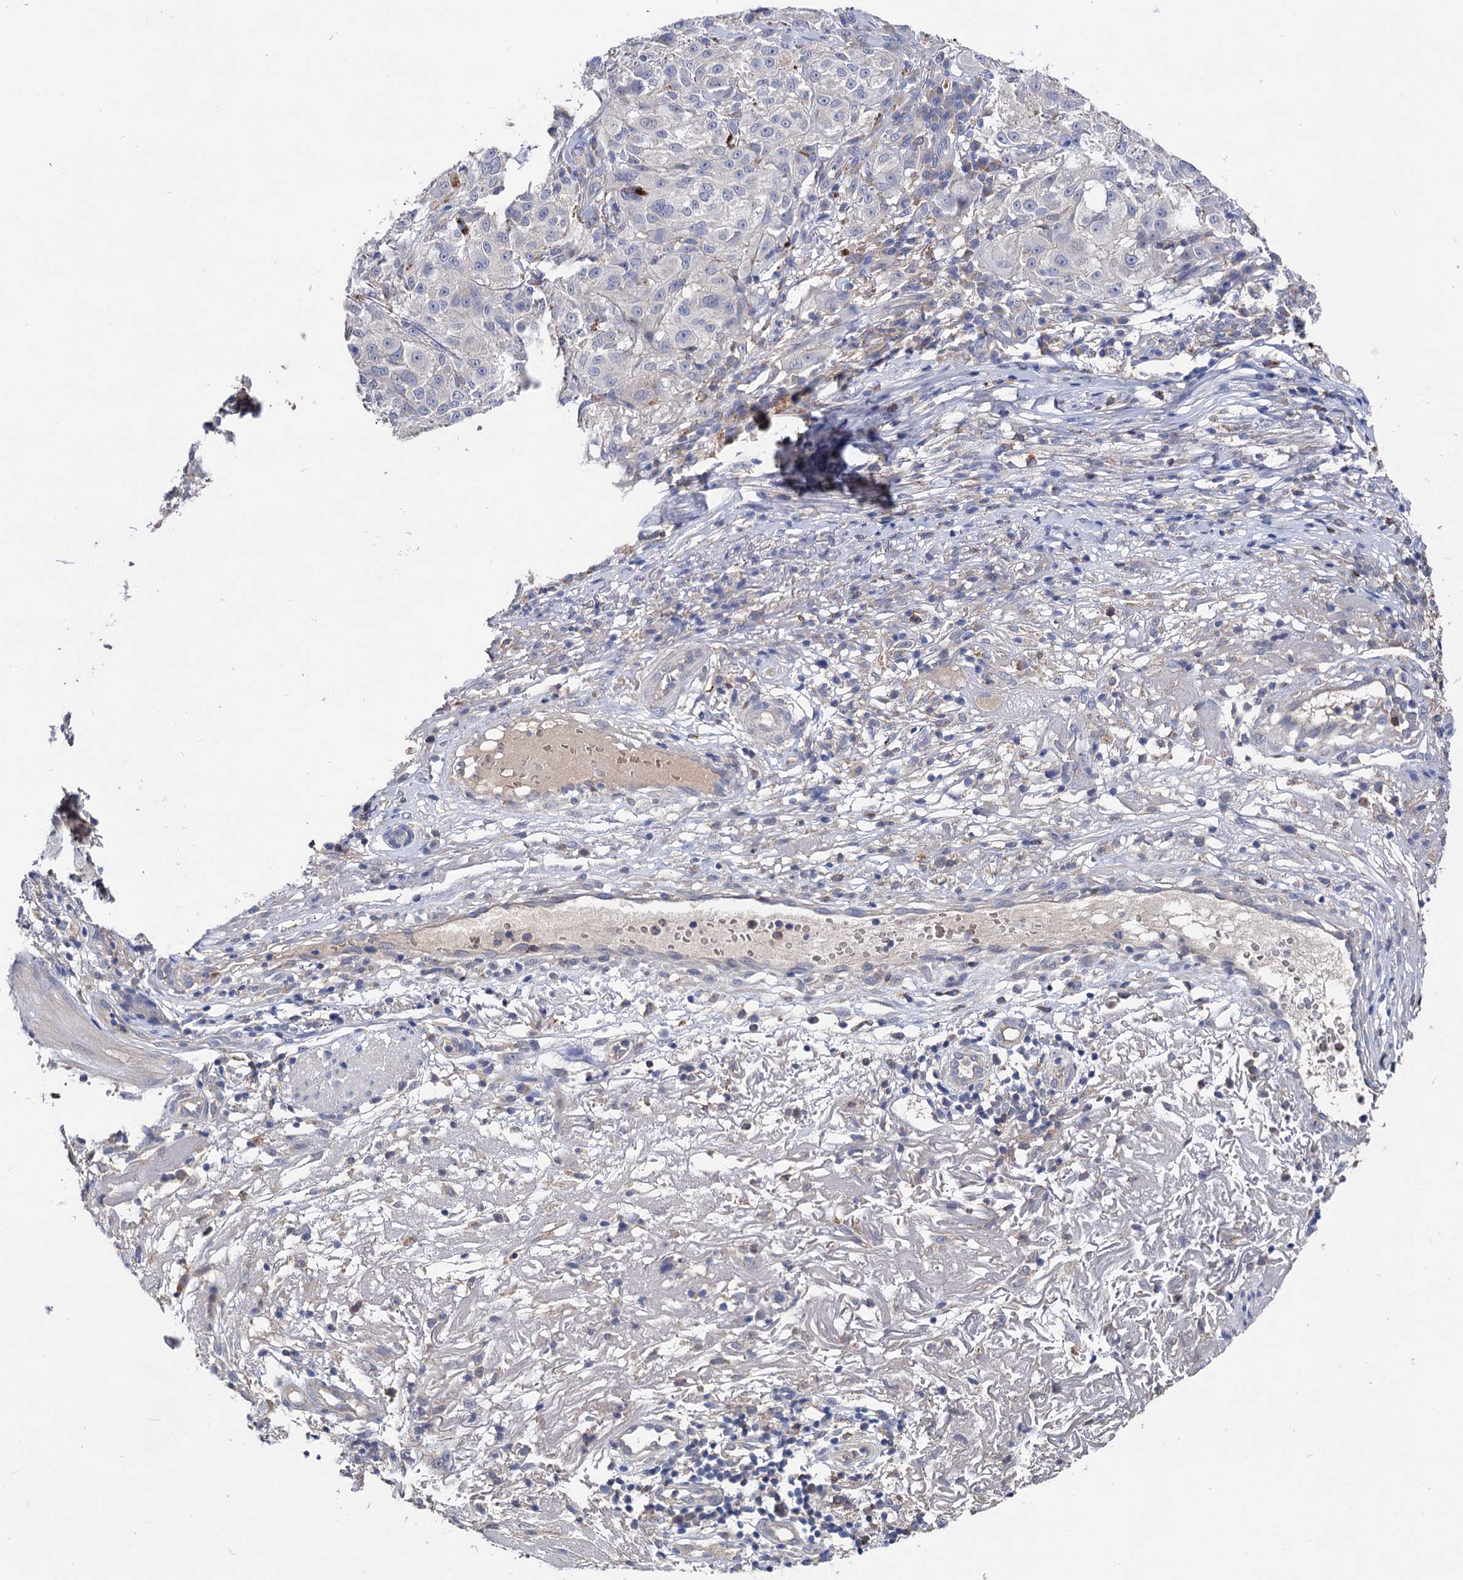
{"staining": {"intensity": "negative", "quantity": "none", "location": "none"}, "tissue": "melanoma", "cell_type": "Tumor cells", "image_type": "cancer", "snomed": [{"axis": "morphology", "description": "Necrosis, NOS"}, {"axis": "morphology", "description": "Malignant melanoma, NOS"}, {"axis": "topography", "description": "Skin"}], "caption": "IHC histopathology image of malignant melanoma stained for a protein (brown), which shows no expression in tumor cells. (Stains: DAB (3,3'-diaminobenzidine) IHC with hematoxylin counter stain, Microscopy: brightfield microscopy at high magnification).", "gene": "HVCN1", "patient": {"sex": "female", "age": 87}}